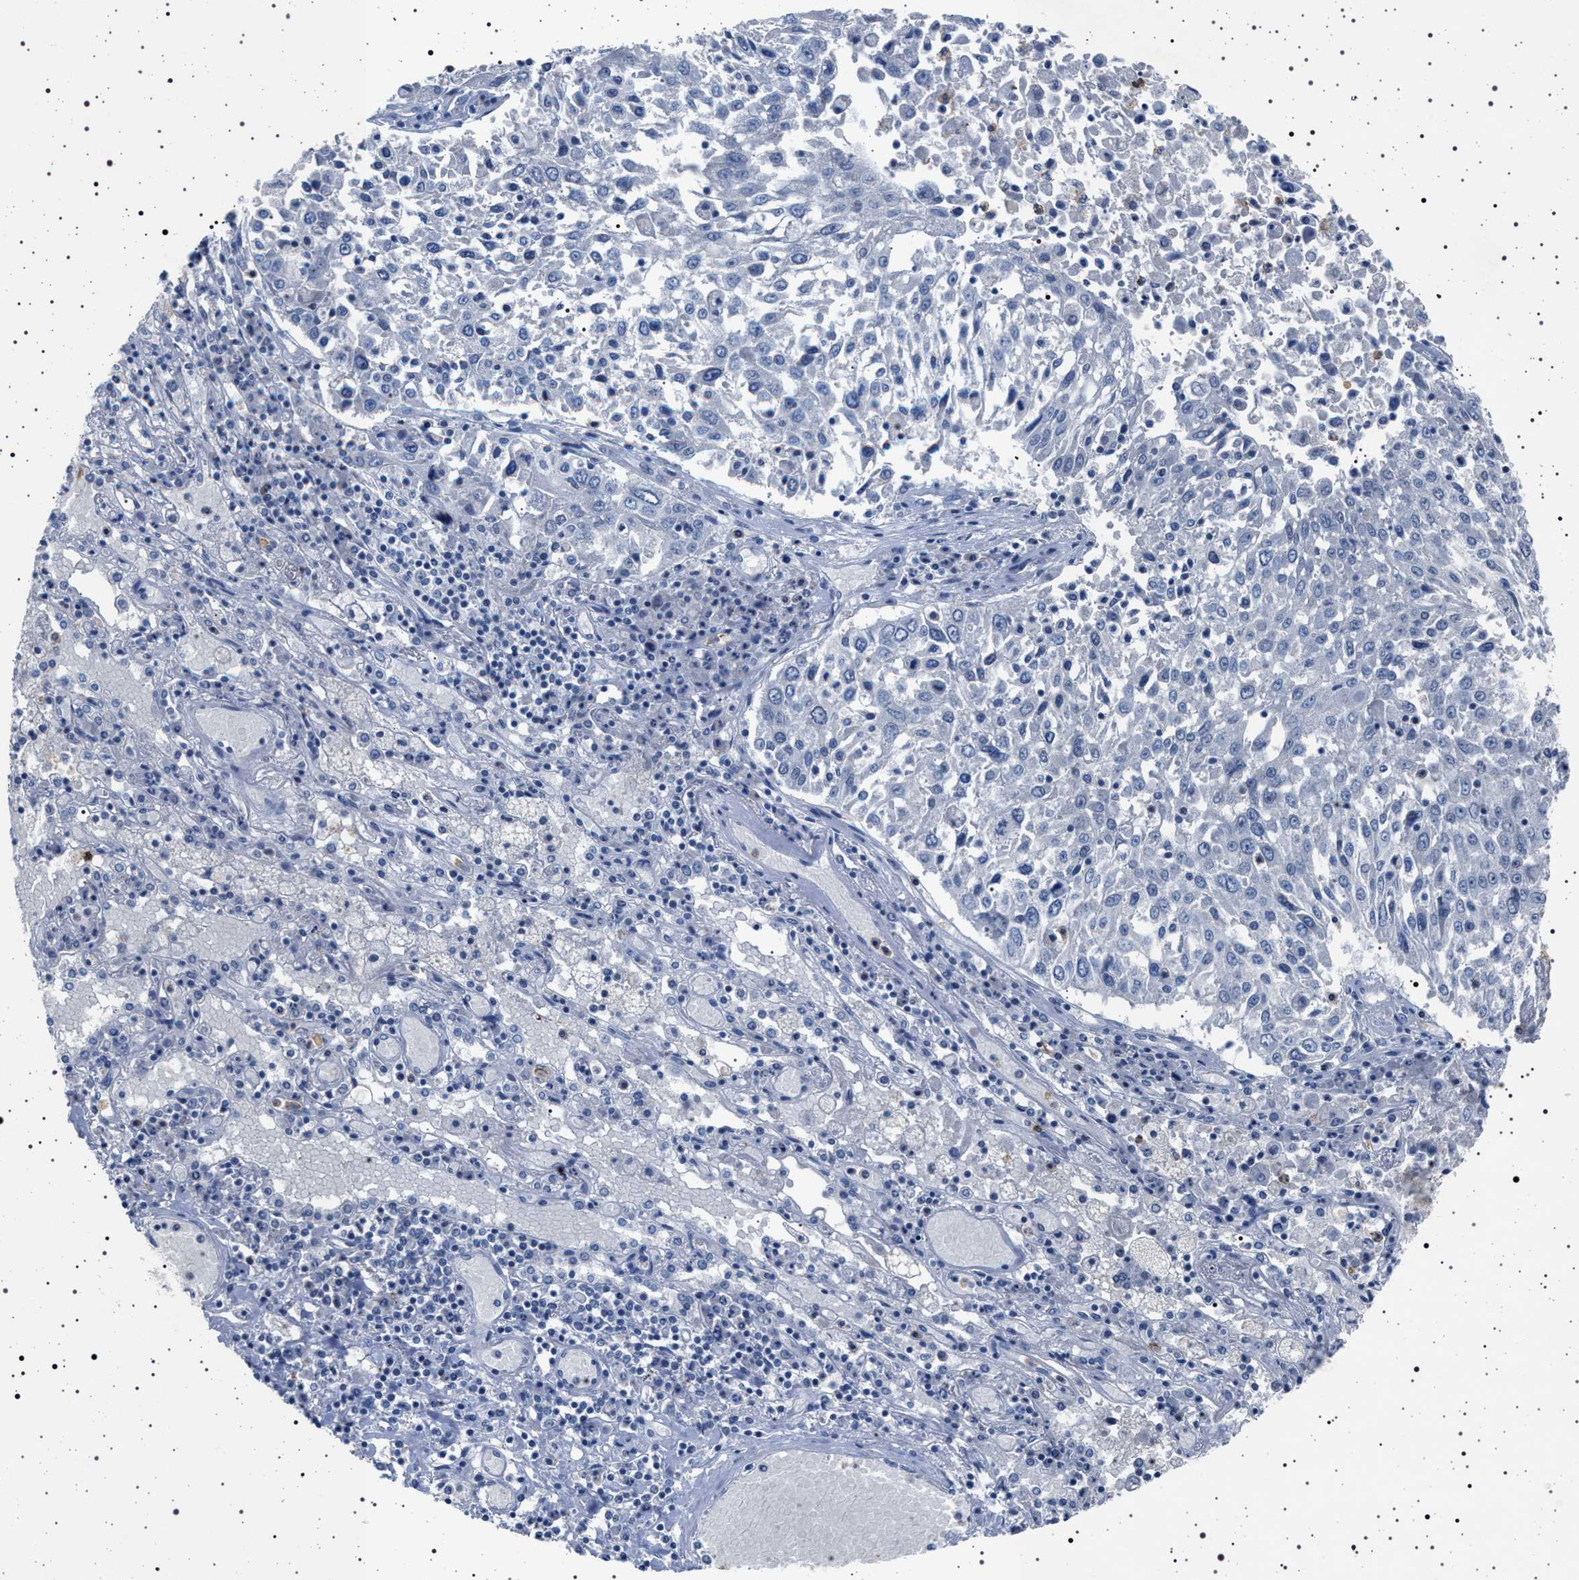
{"staining": {"intensity": "negative", "quantity": "none", "location": "none"}, "tissue": "lung cancer", "cell_type": "Tumor cells", "image_type": "cancer", "snomed": [{"axis": "morphology", "description": "Squamous cell carcinoma, NOS"}, {"axis": "topography", "description": "Lung"}], "caption": "Lung cancer stained for a protein using immunohistochemistry demonstrates no expression tumor cells.", "gene": "NAT9", "patient": {"sex": "male", "age": 65}}